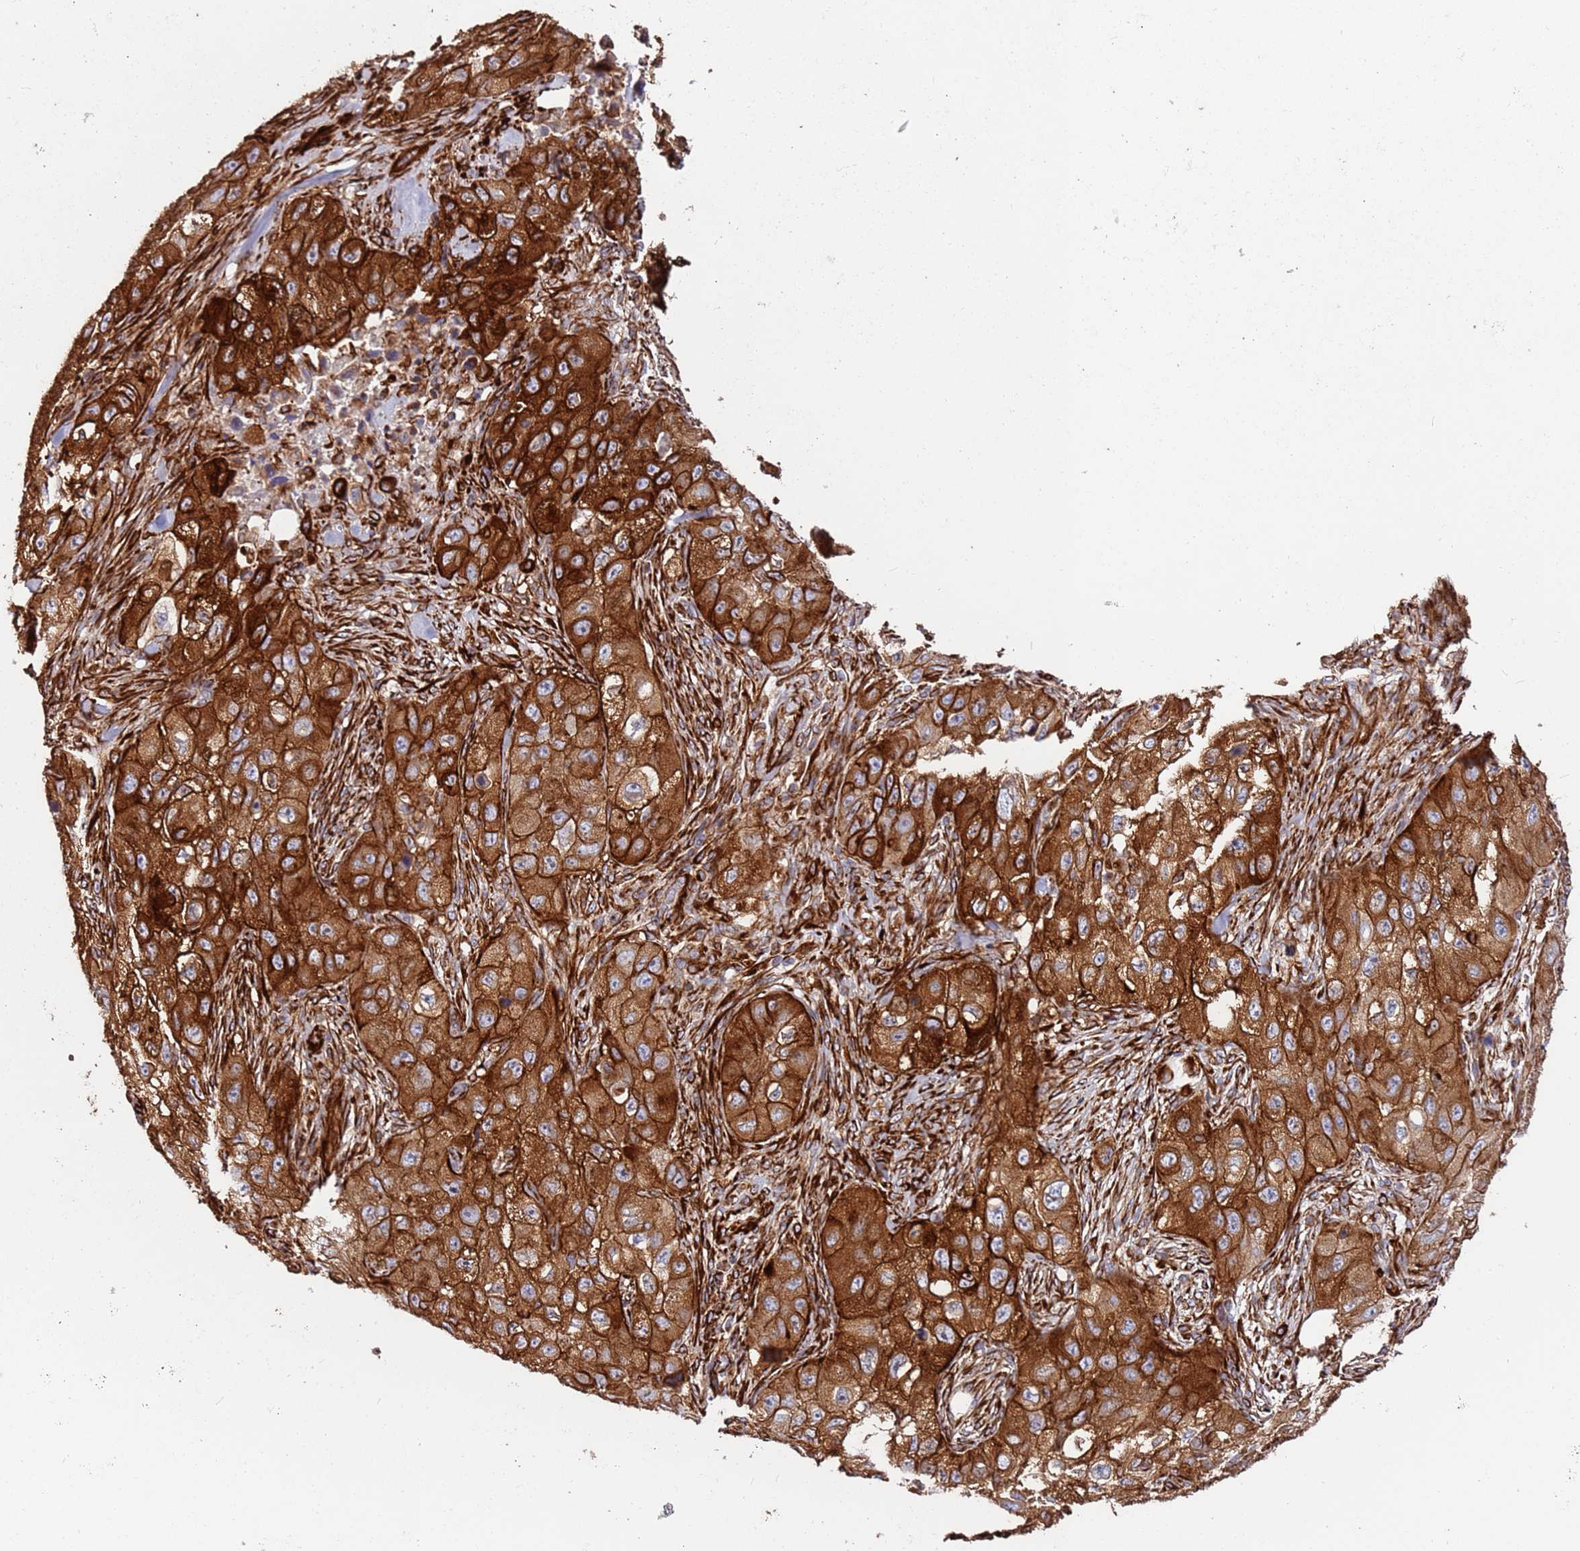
{"staining": {"intensity": "strong", "quantity": ">75%", "location": "cytoplasmic/membranous"}, "tissue": "skin cancer", "cell_type": "Tumor cells", "image_type": "cancer", "snomed": [{"axis": "morphology", "description": "Squamous cell carcinoma, NOS"}, {"axis": "topography", "description": "Skin"}, {"axis": "topography", "description": "Subcutis"}], "caption": "This is a micrograph of IHC staining of squamous cell carcinoma (skin), which shows strong expression in the cytoplasmic/membranous of tumor cells.", "gene": "MRGPRE", "patient": {"sex": "male", "age": 73}}